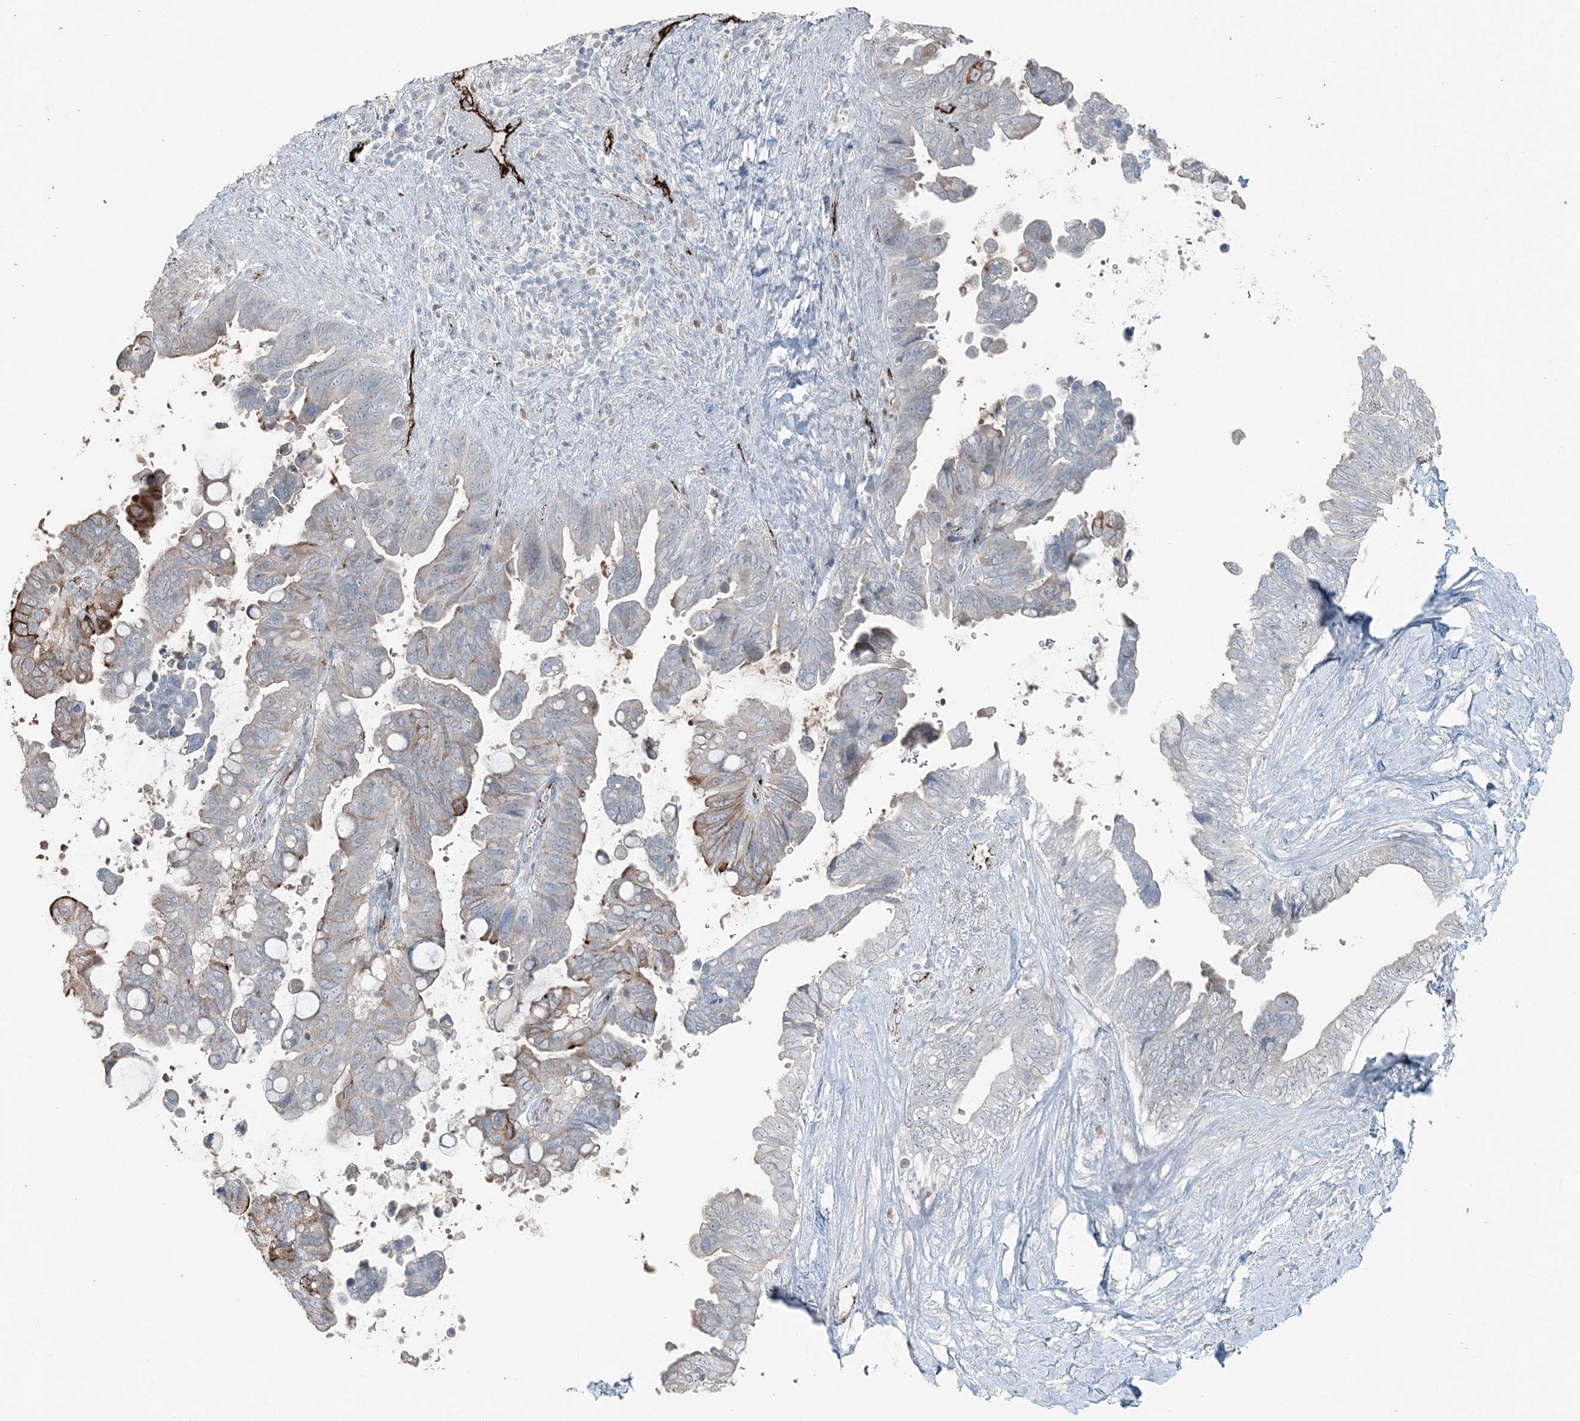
{"staining": {"intensity": "moderate", "quantity": "<25%", "location": "cytoplasmic/membranous"}, "tissue": "pancreatic cancer", "cell_type": "Tumor cells", "image_type": "cancer", "snomed": [{"axis": "morphology", "description": "Adenocarcinoma, NOS"}, {"axis": "topography", "description": "Pancreas"}], "caption": "A brown stain labels moderate cytoplasmic/membranous staining of a protein in human pancreatic adenocarcinoma tumor cells.", "gene": "ELOVL7", "patient": {"sex": "female", "age": 72}}